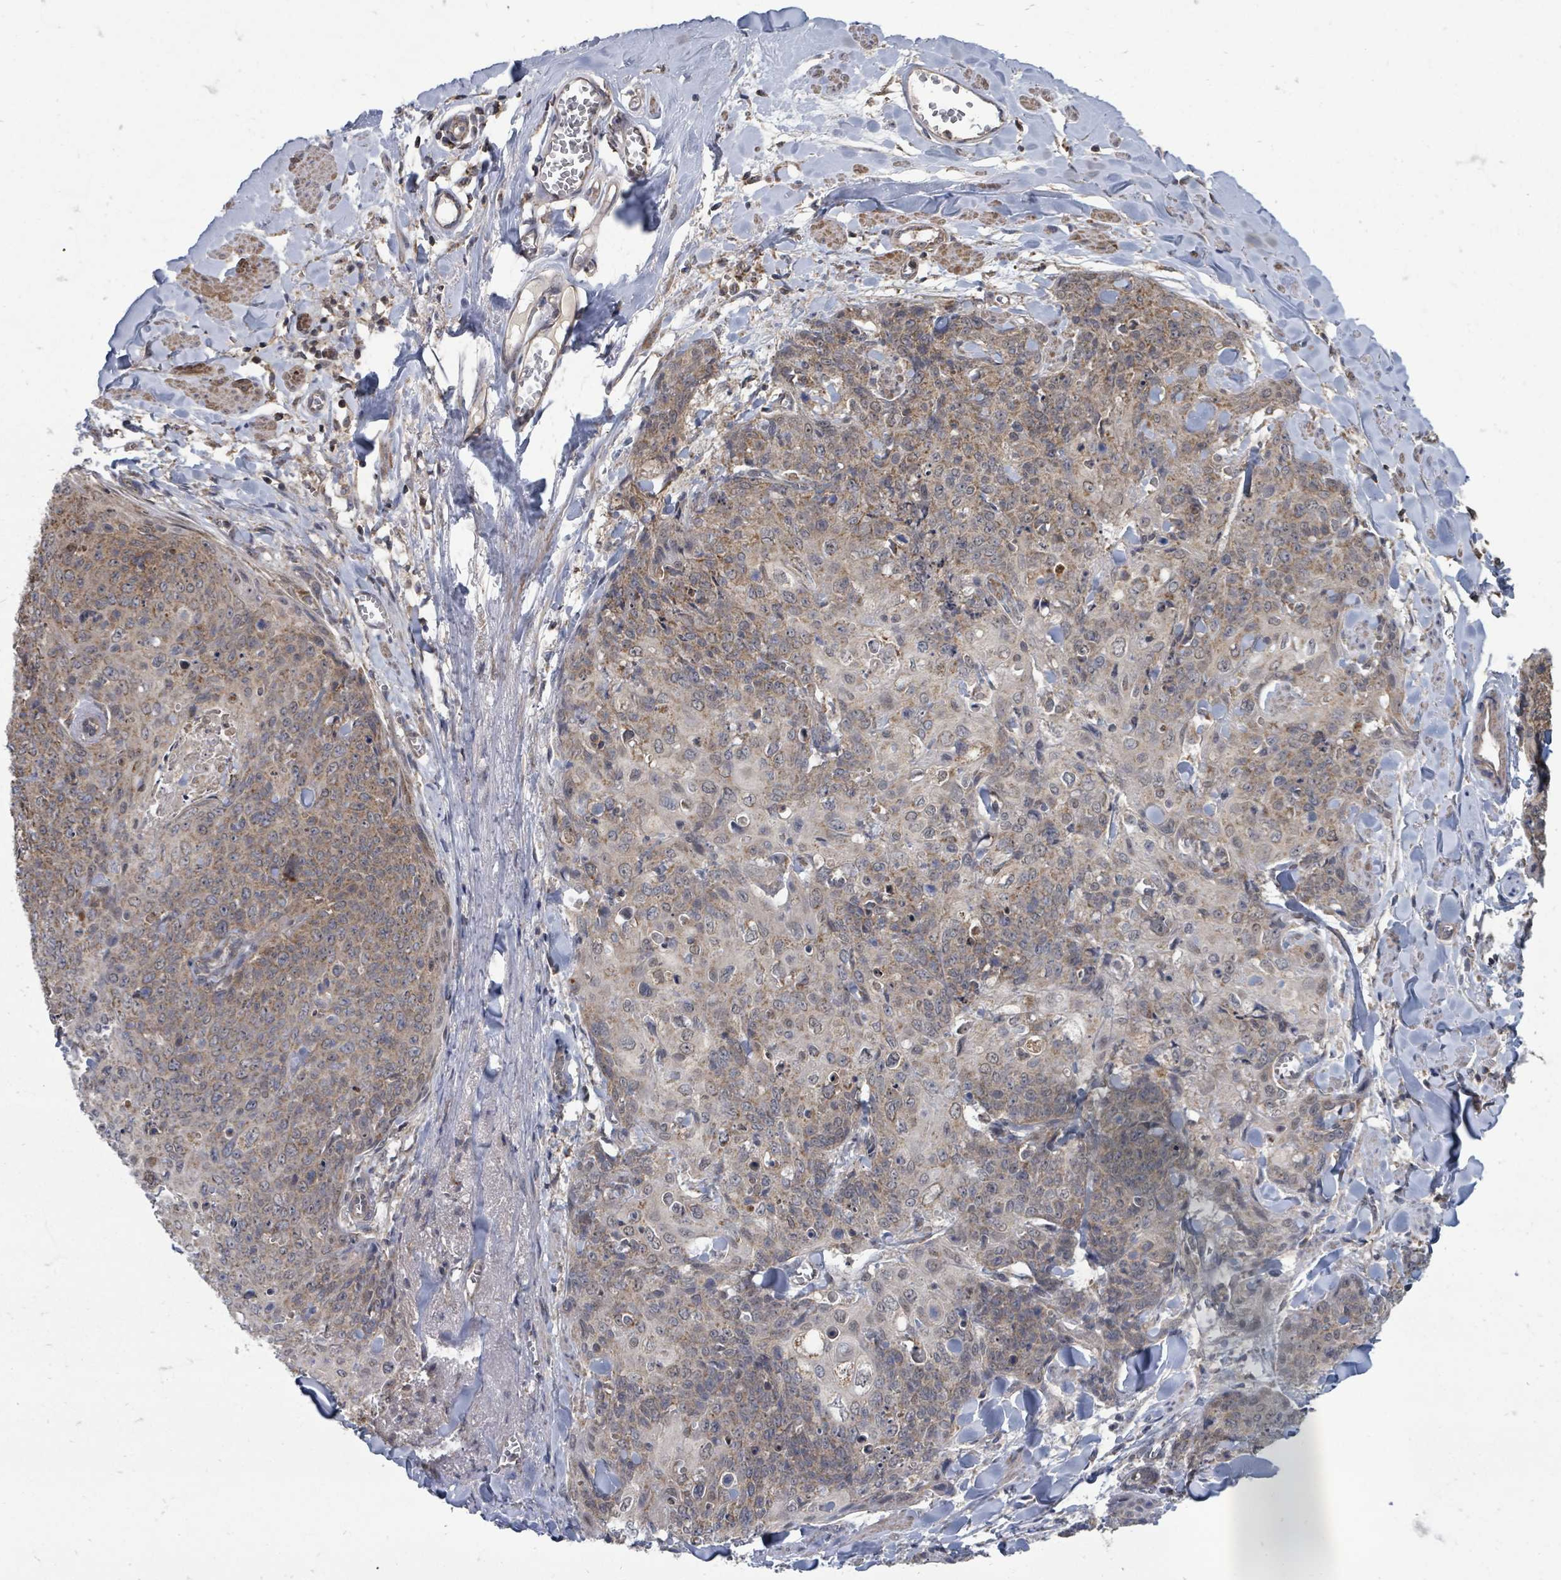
{"staining": {"intensity": "weak", "quantity": "25%-75%", "location": "cytoplasmic/membranous"}, "tissue": "skin cancer", "cell_type": "Tumor cells", "image_type": "cancer", "snomed": [{"axis": "morphology", "description": "Squamous cell carcinoma, NOS"}, {"axis": "topography", "description": "Skin"}, {"axis": "topography", "description": "Vulva"}], "caption": "A high-resolution photomicrograph shows immunohistochemistry (IHC) staining of skin cancer, which shows weak cytoplasmic/membranous staining in approximately 25%-75% of tumor cells.", "gene": "MAGOHB", "patient": {"sex": "female", "age": 85}}